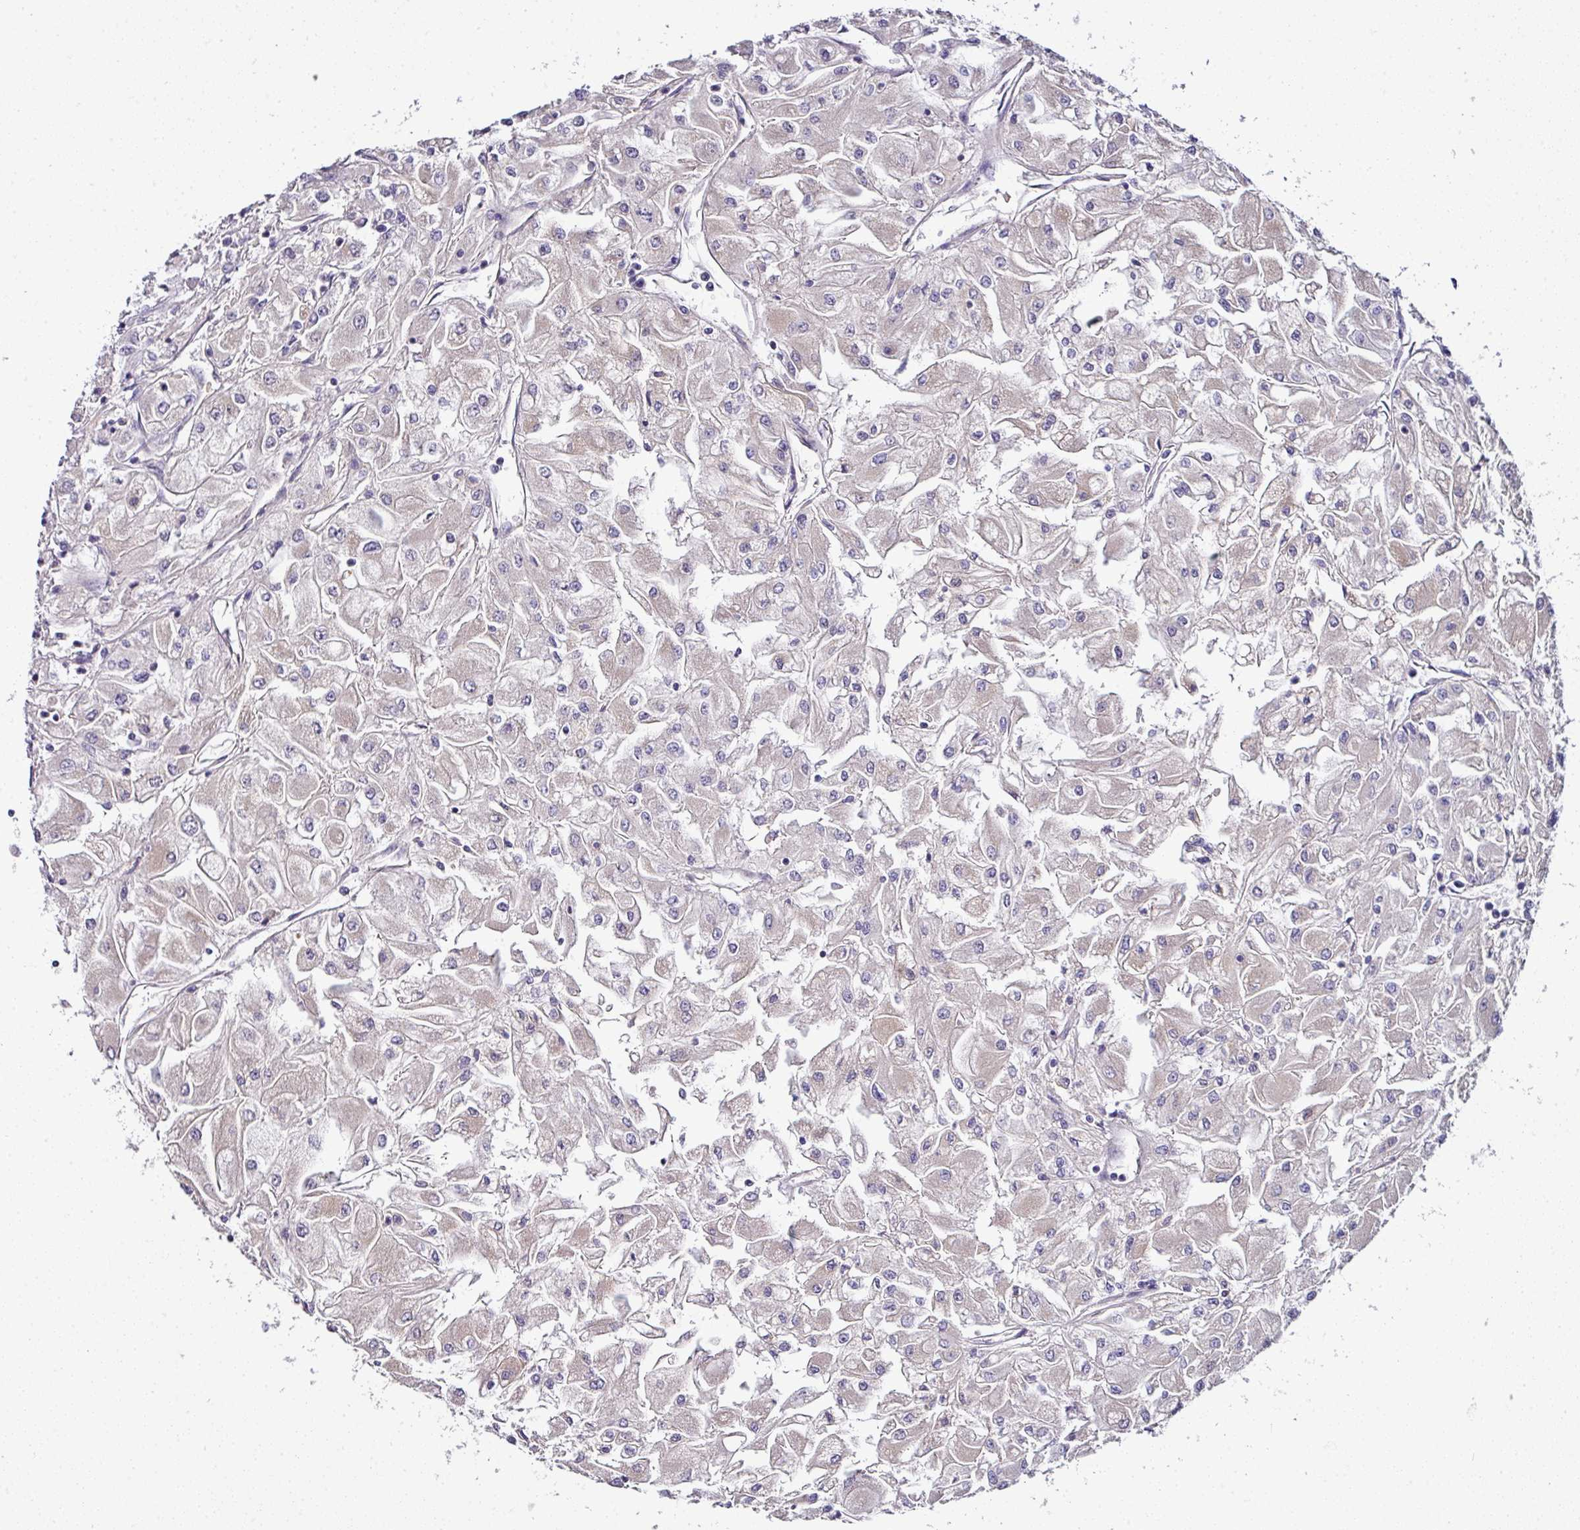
{"staining": {"intensity": "negative", "quantity": "none", "location": "none"}, "tissue": "renal cancer", "cell_type": "Tumor cells", "image_type": "cancer", "snomed": [{"axis": "morphology", "description": "Adenocarcinoma, NOS"}, {"axis": "topography", "description": "Kidney"}], "caption": "Renal cancer (adenocarcinoma) stained for a protein using immunohistochemistry (IHC) exhibits no staining tumor cells.", "gene": "NAPSA", "patient": {"sex": "male", "age": 80}}